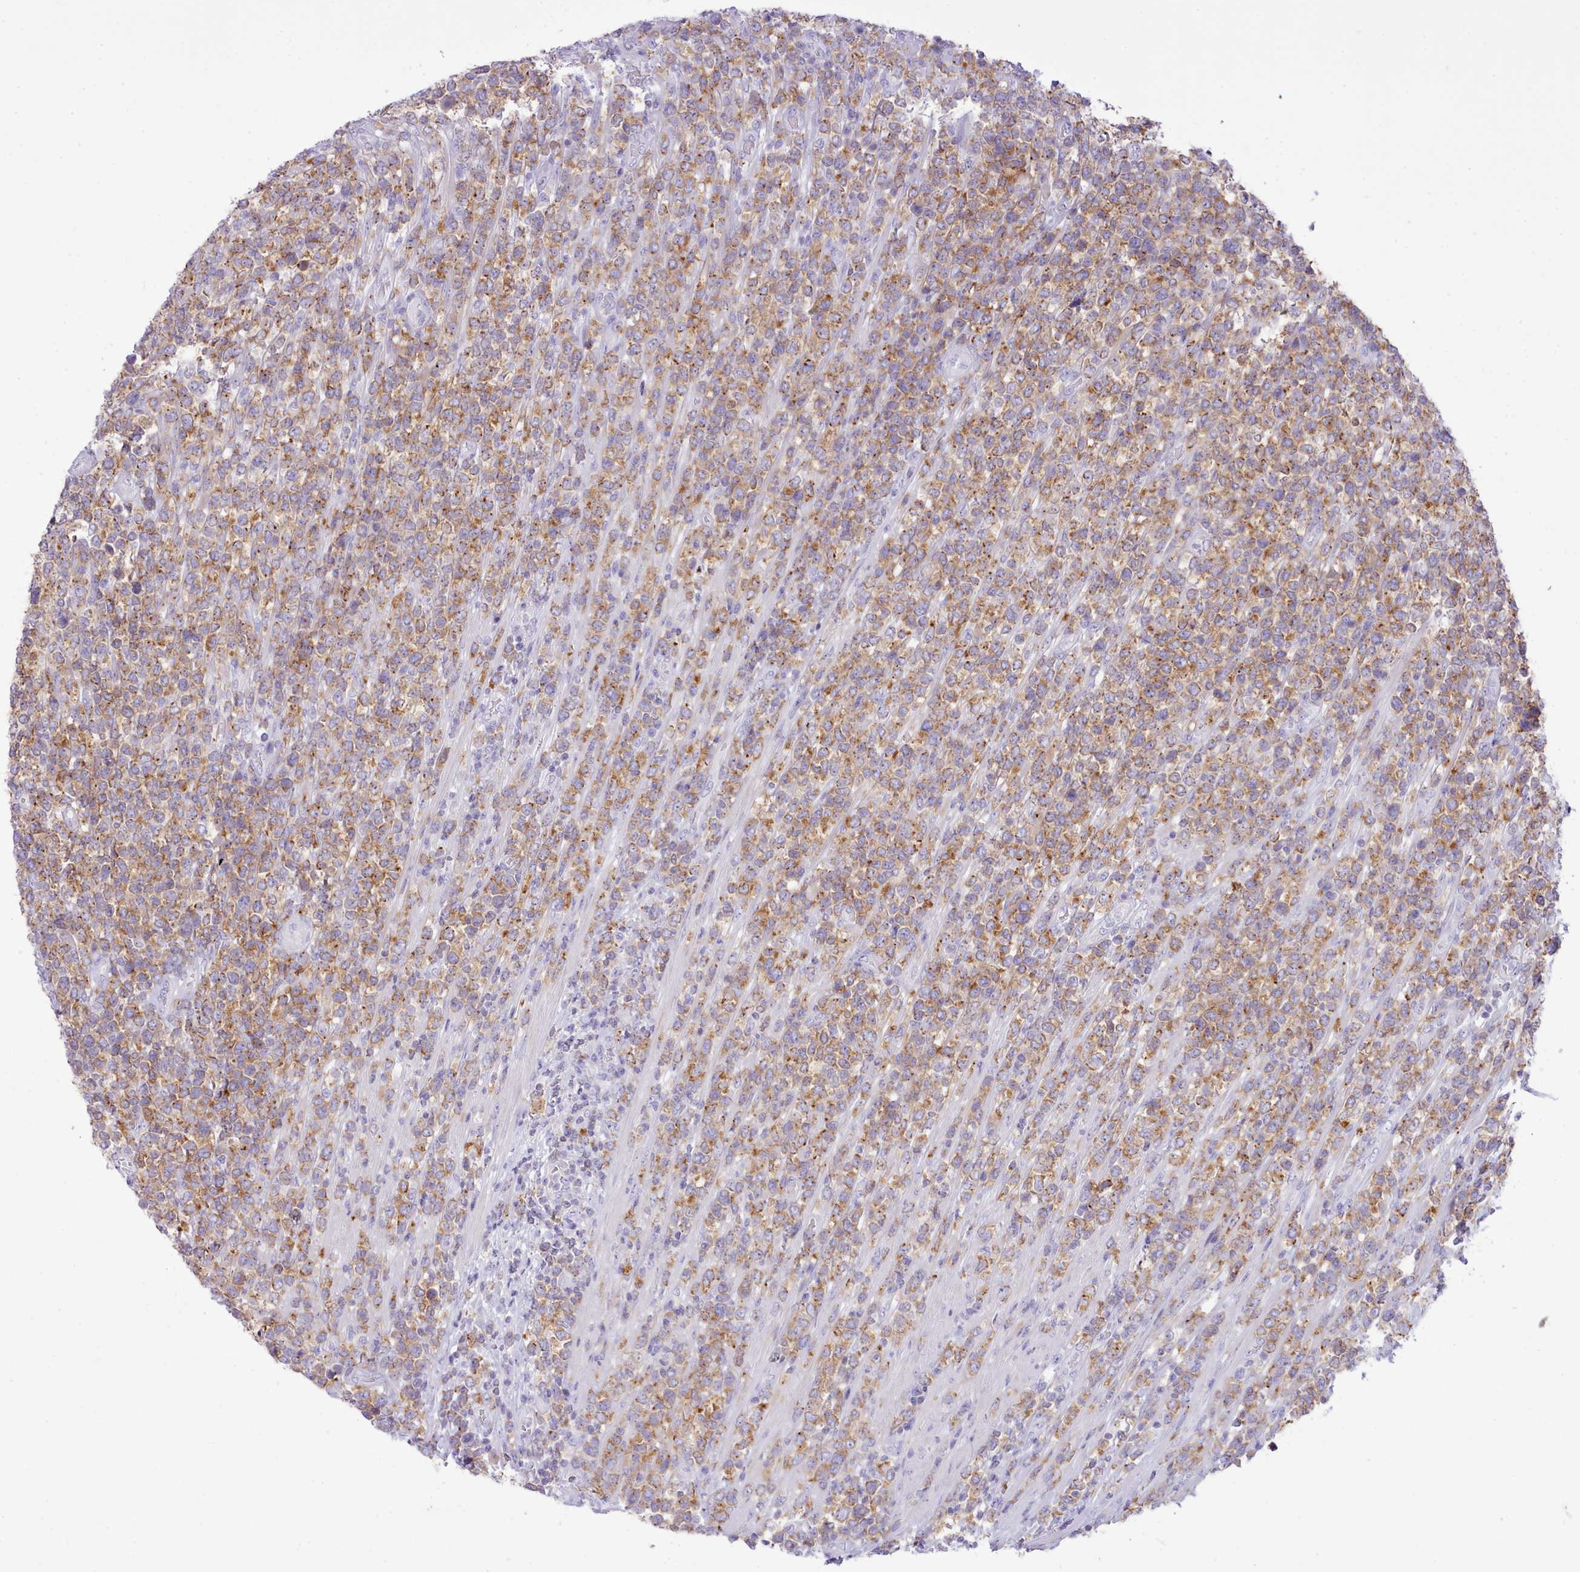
{"staining": {"intensity": "moderate", "quantity": ">75%", "location": "cytoplasmic/membranous"}, "tissue": "lymphoma", "cell_type": "Tumor cells", "image_type": "cancer", "snomed": [{"axis": "morphology", "description": "Malignant lymphoma, non-Hodgkin's type, High grade"}, {"axis": "topography", "description": "Soft tissue"}], "caption": "Immunohistochemistry of malignant lymphoma, non-Hodgkin's type (high-grade) demonstrates medium levels of moderate cytoplasmic/membranous staining in approximately >75% of tumor cells. Nuclei are stained in blue.", "gene": "MDFI", "patient": {"sex": "female", "age": 56}}